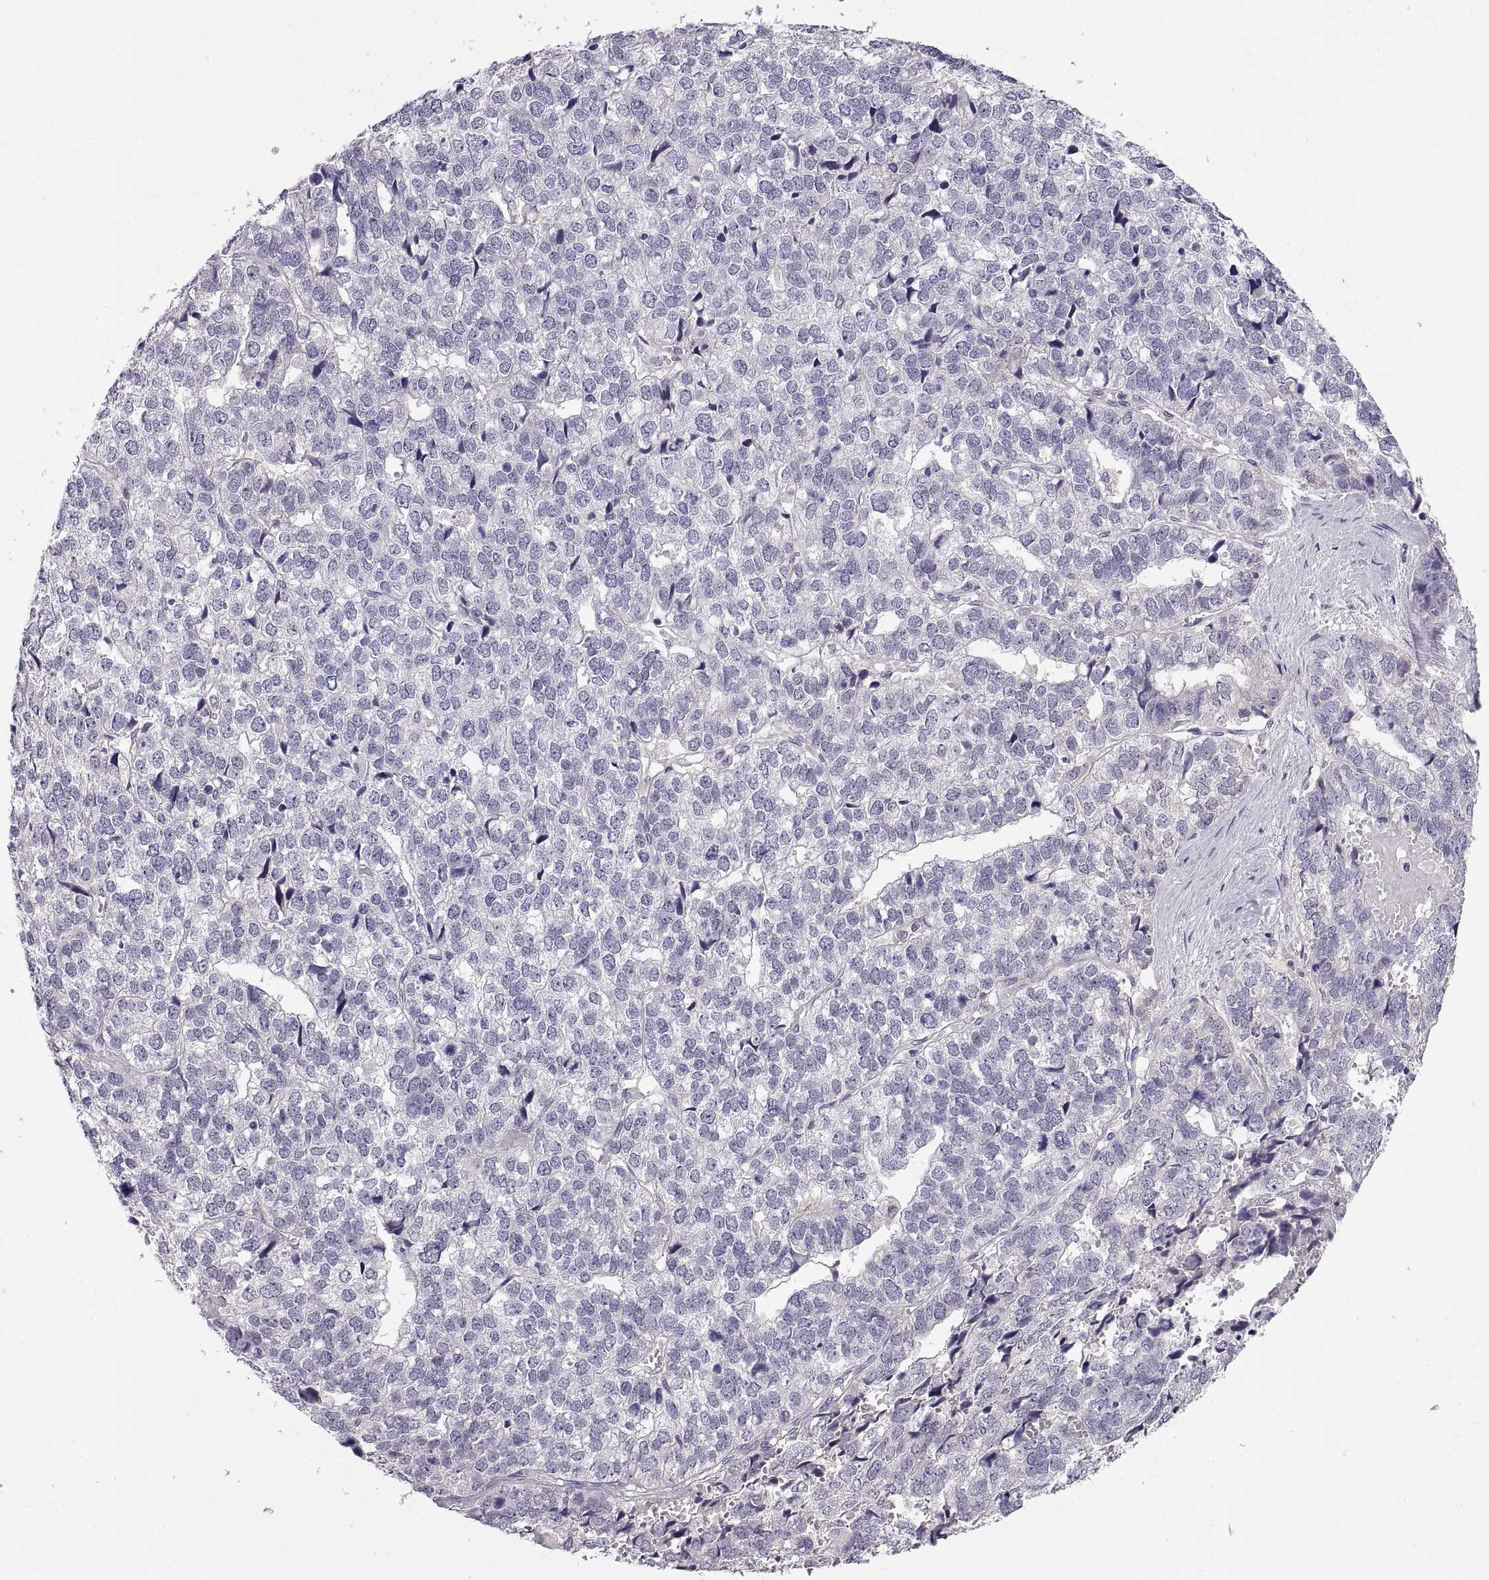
{"staining": {"intensity": "negative", "quantity": "none", "location": "none"}, "tissue": "stomach cancer", "cell_type": "Tumor cells", "image_type": "cancer", "snomed": [{"axis": "morphology", "description": "Adenocarcinoma, NOS"}, {"axis": "topography", "description": "Stomach"}], "caption": "Tumor cells show no significant staining in stomach cancer.", "gene": "ADAM32", "patient": {"sex": "male", "age": 69}}